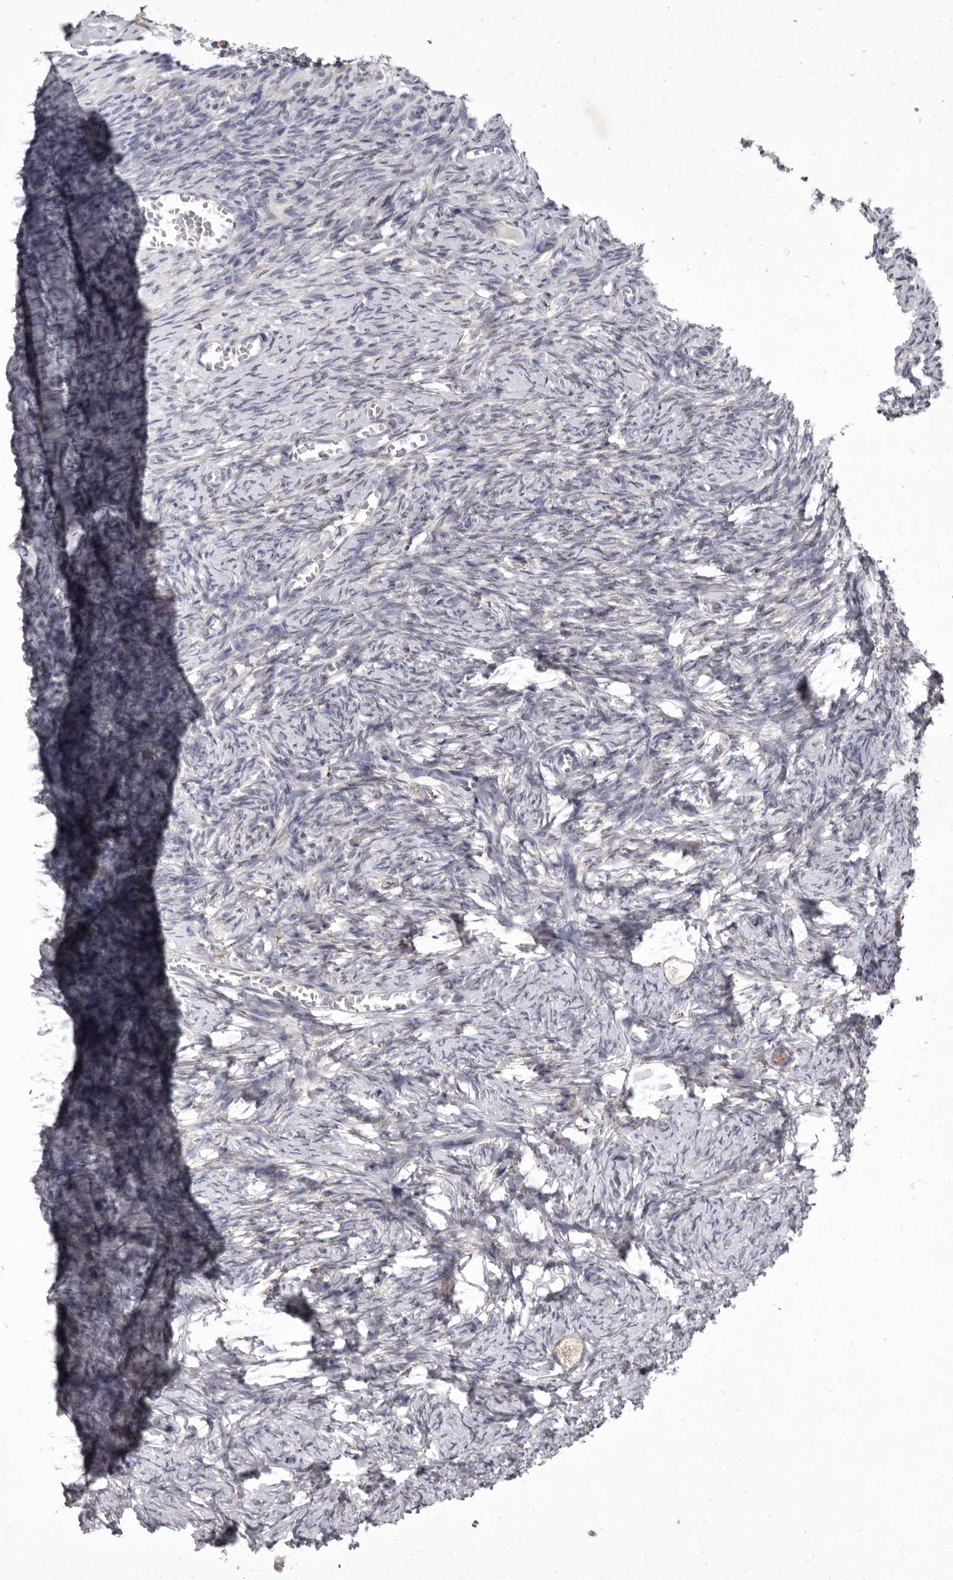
{"staining": {"intensity": "moderate", "quantity": ">75%", "location": "cytoplasmic/membranous"}, "tissue": "ovary", "cell_type": "Follicle cells", "image_type": "normal", "snomed": [{"axis": "morphology", "description": "Normal tissue, NOS"}, {"axis": "topography", "description": "Ovary"}], "caption": "Immunohistochemical staining of normal human ovary shows >75% levels of moderate cytoplasmic/membranous protein staining in about >75% of follicle cells. (Stains: DAB (3,3'-diaminobenzidine) in brown, nuclei in blue, Microscopy: brightfield microscopy at high magnification).", "gene": "P2RX6", "patient": {"sex": "female", "age": 27}}